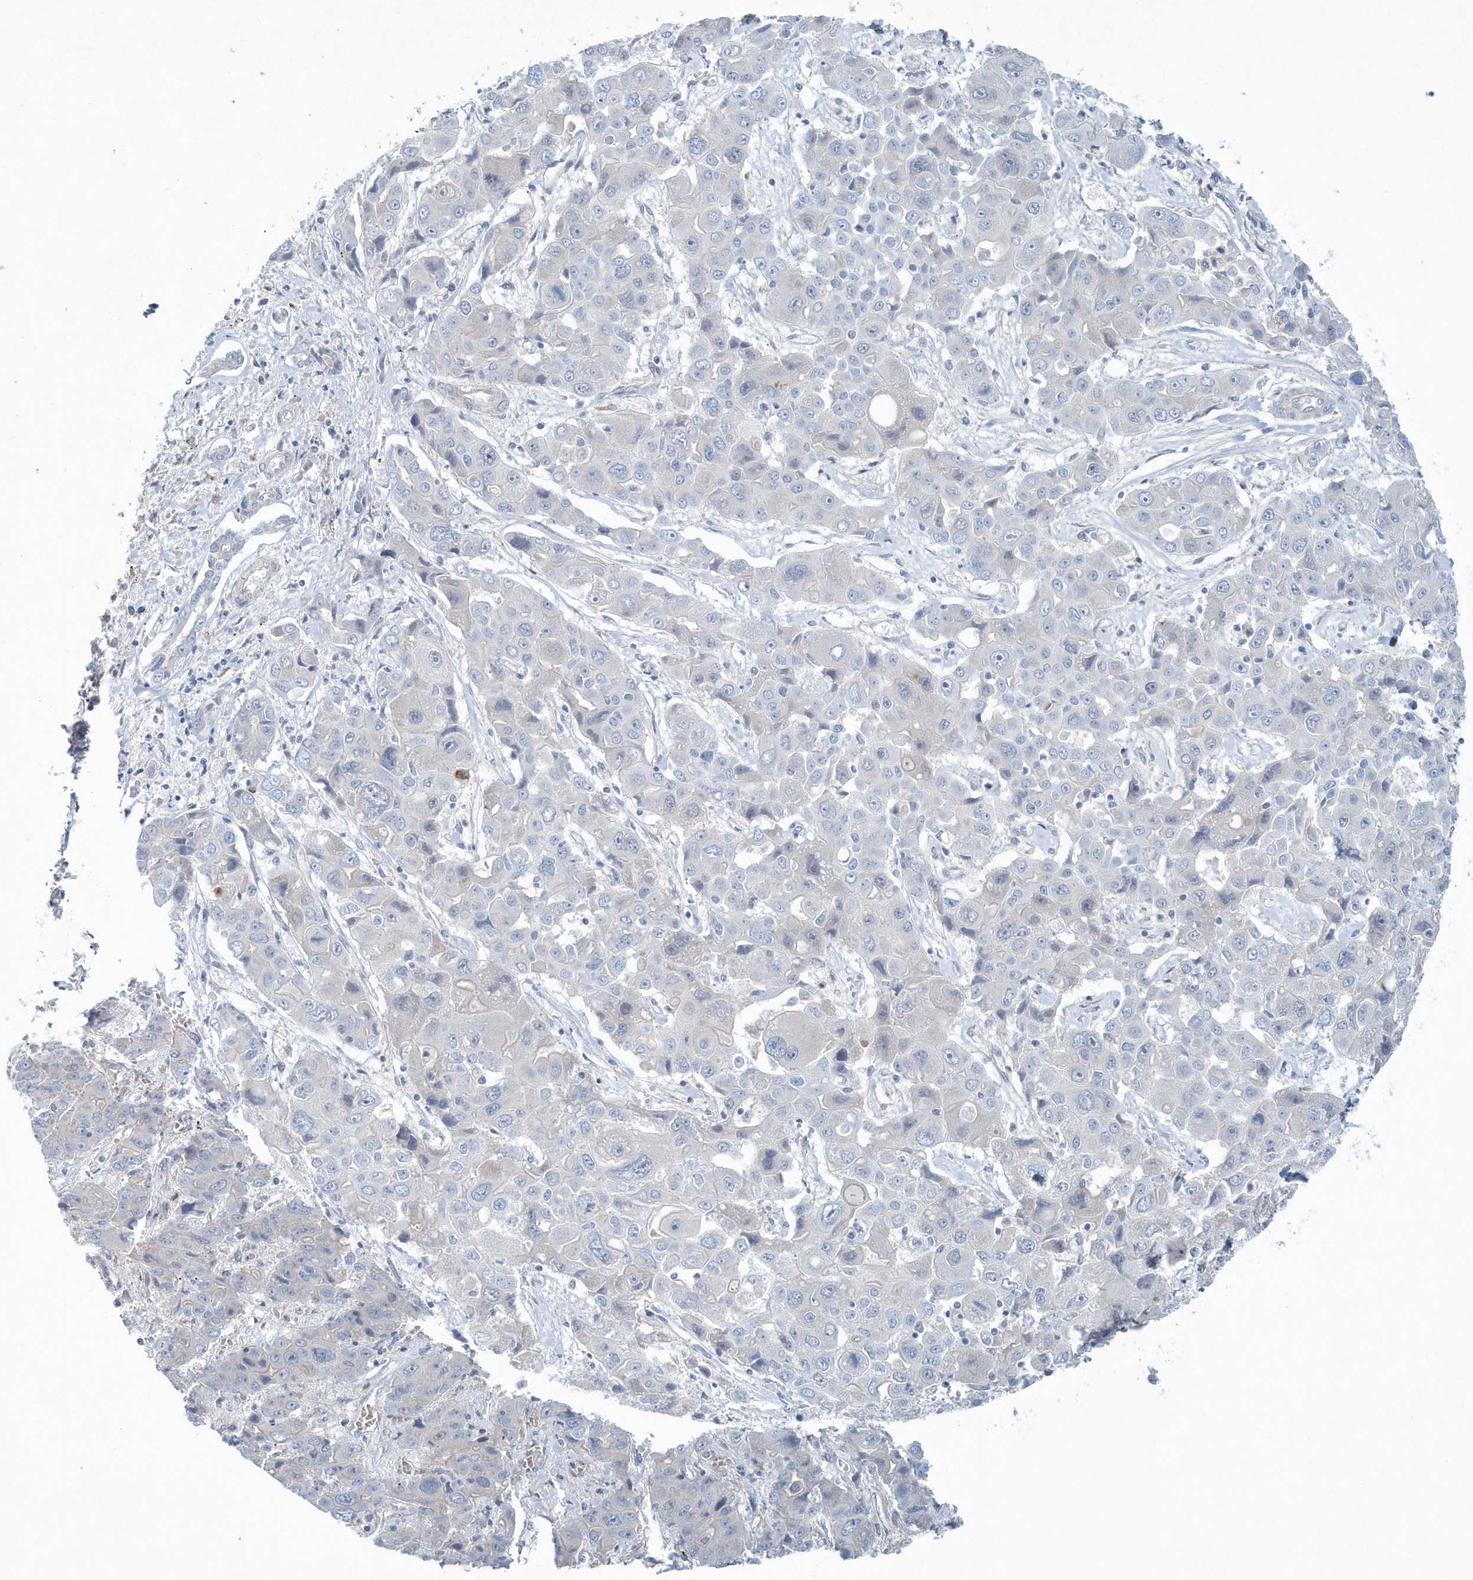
{"staining": {"intensity": "negative", "quantity": "none", "location": "none"}, "tissue": "liver cancer", "cell_type": "Tumor cells", "image_type": "cancer", "snomed": [{"axis": "morphology", "description": "Cholangiocarcinoma"}, {"axis": "topography", "description": "Liver"}], "caption": "This is an immunohistochemistry histopathology image of liver cholangiocarcinoma. There is no positivity in tumor cells.", "gene": "MCC", "patient": {"sex": "male", "age": 67}}